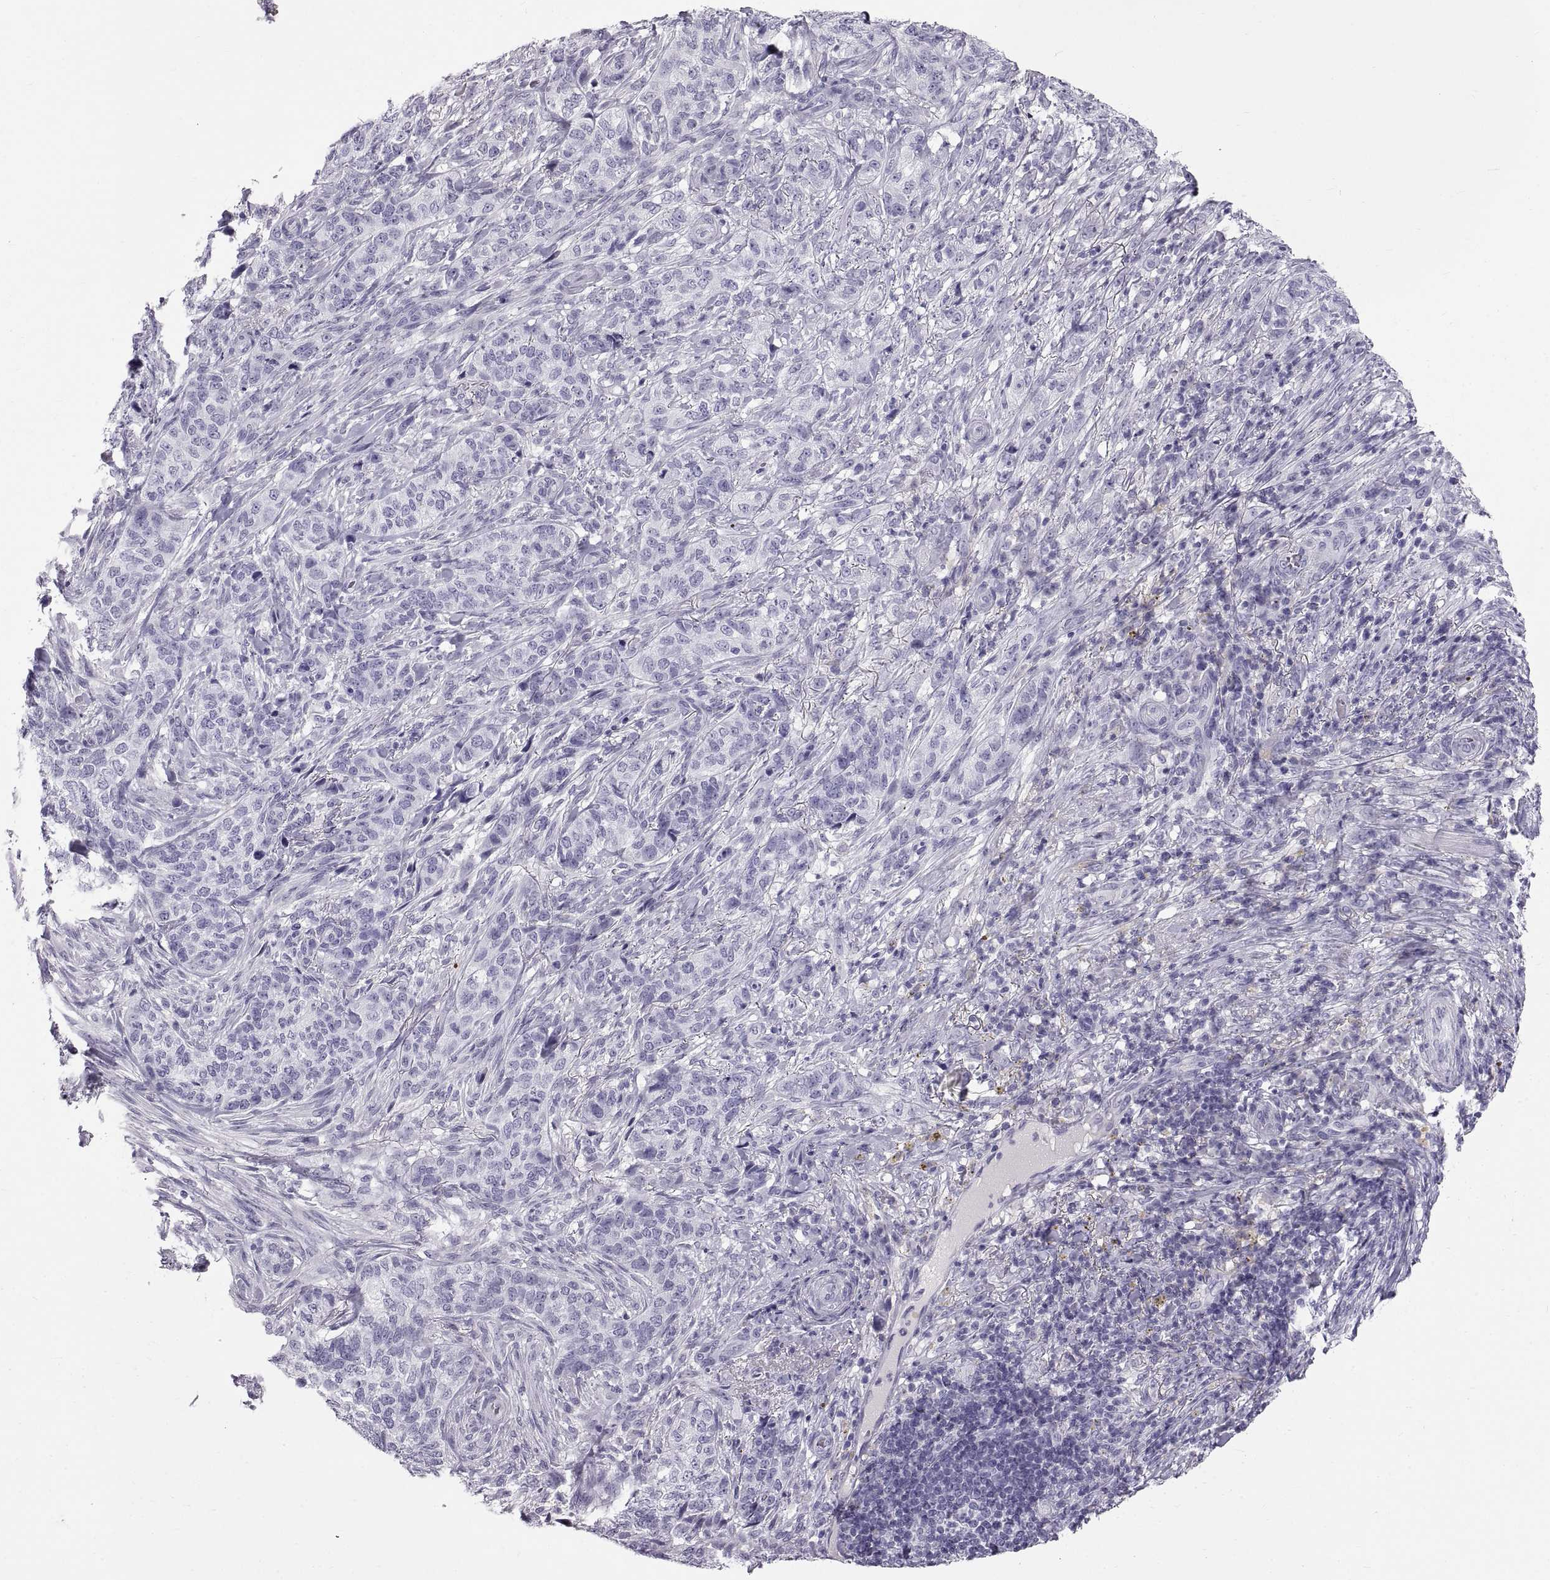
{"staining": {"intensity": "negative", "quantity": "none", "location": "none"}, "tissue": "skin cancer", "cell_type": "Tumor cells", "image_type": "cancer", "snomed": [{"axis": "morphology", "description": "Basal cell carcinoma"}, {"axis": "topography", "description": "Skin"}], "caption": "Immunohistochemistry (IHC) histopathology image of human skin cancer (basal cell carcinoma) stained for a protein (brown), which shows no positivity in tumor cells. (DAB (3,3'-diaminobenzidine) immunohistochemistry (IHC) with hematoxylin counter stain).", "gene": "WFDC8", "patient": {"sex": "female", "age": 69}}